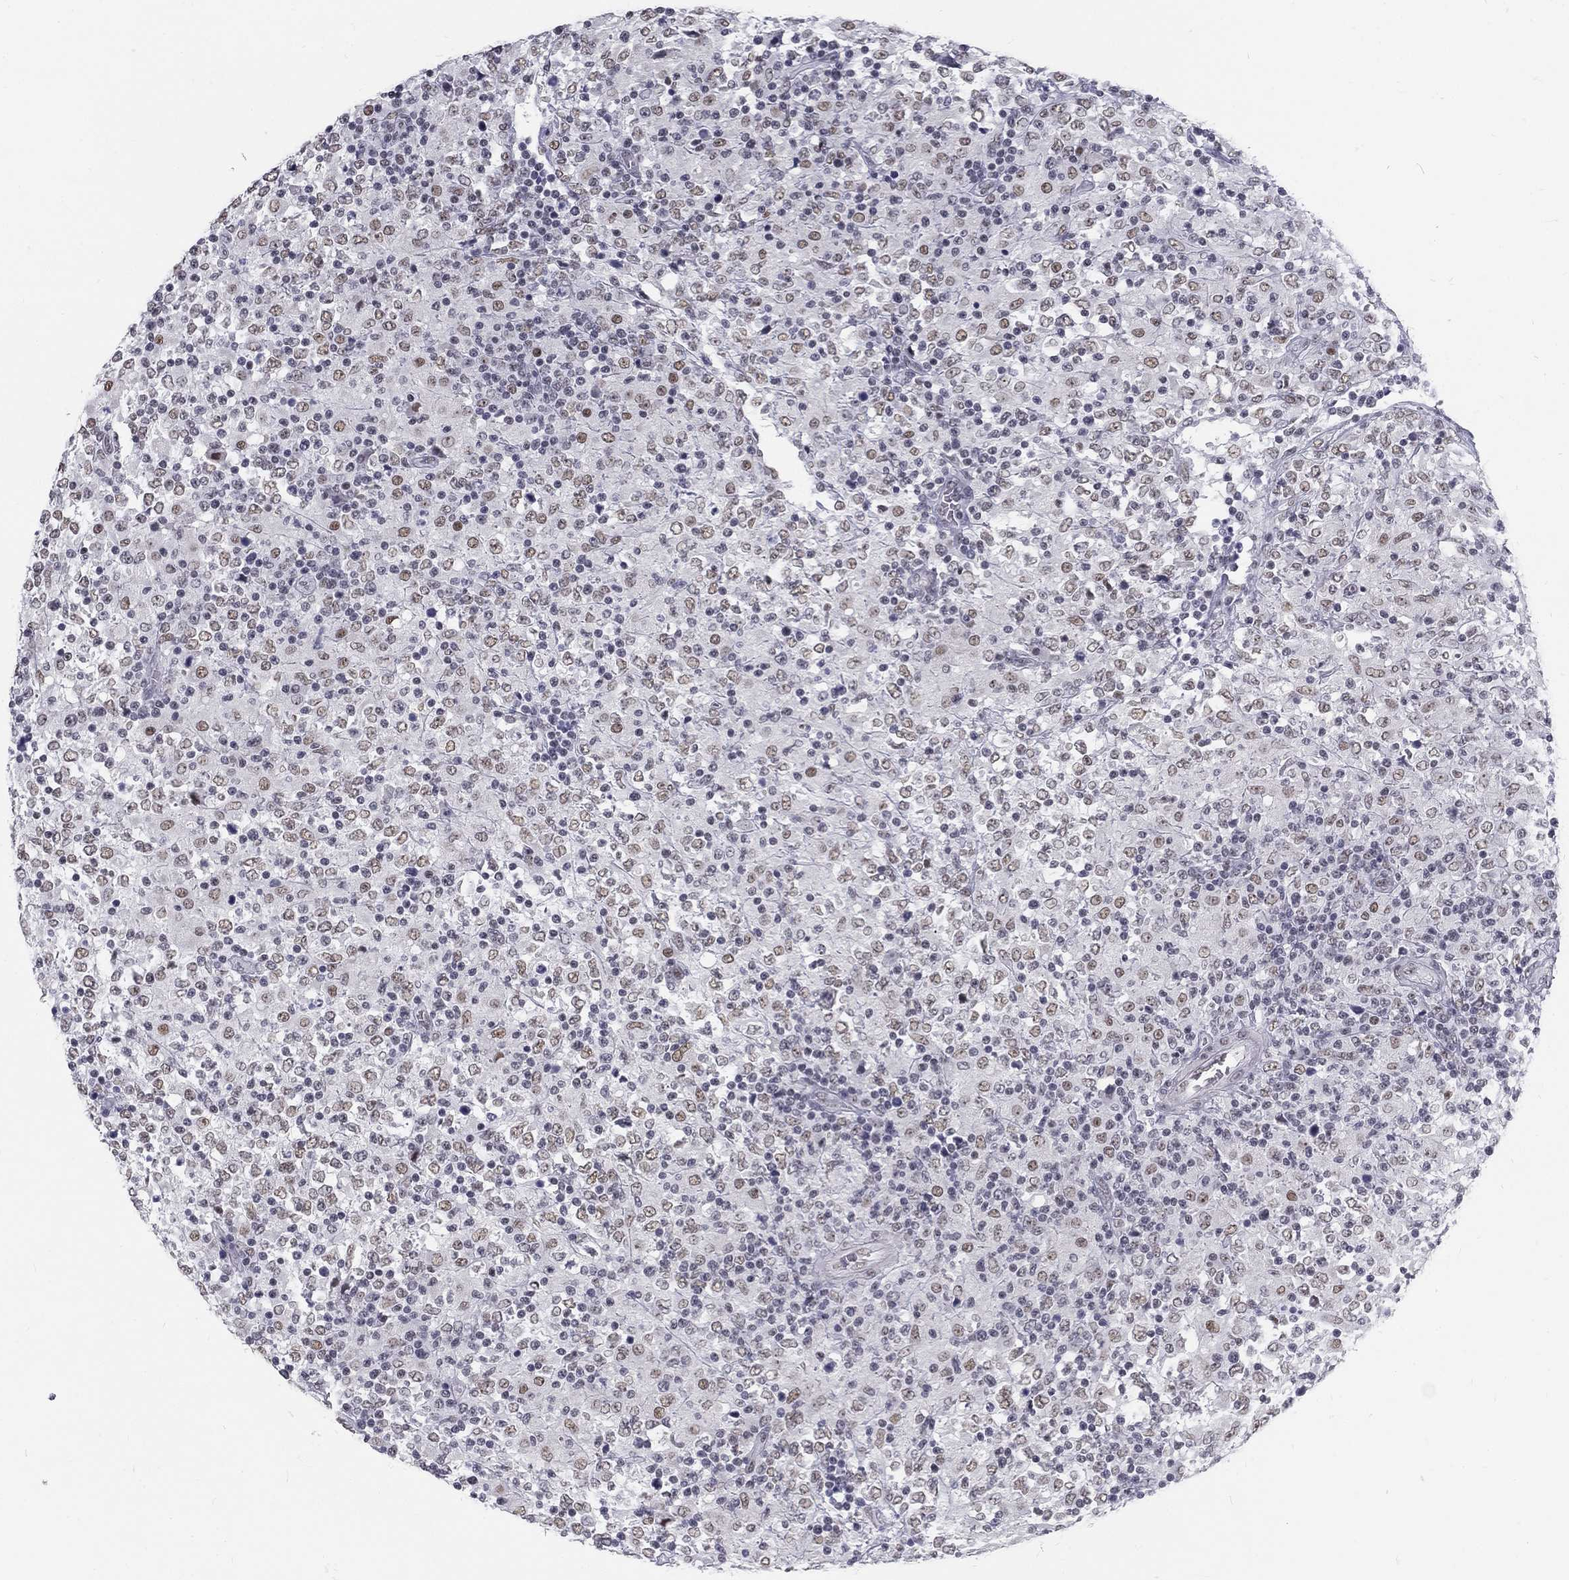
{"staining": {"intensity": "weak", "quantity": "25%-75%", "location": "nuclear"}, "tissue": "lymphoma", "cell_type": "Tumor cells", "image_type": "cancer", "snomed": [{"axis": "morphology", "description": "Malignant lymphoma, non-Hodgkin's type, High grade"}, {"axis": "topography", "description": "Lymph node"}], "caption": "A brown stain labels weak nuclear staining of a protein in human malignant lymphoma, non-Hodgkin's type (high-grade) tumor cells.", "gene": "SNORC", "patient": {"sex": "female", "age": 84}}